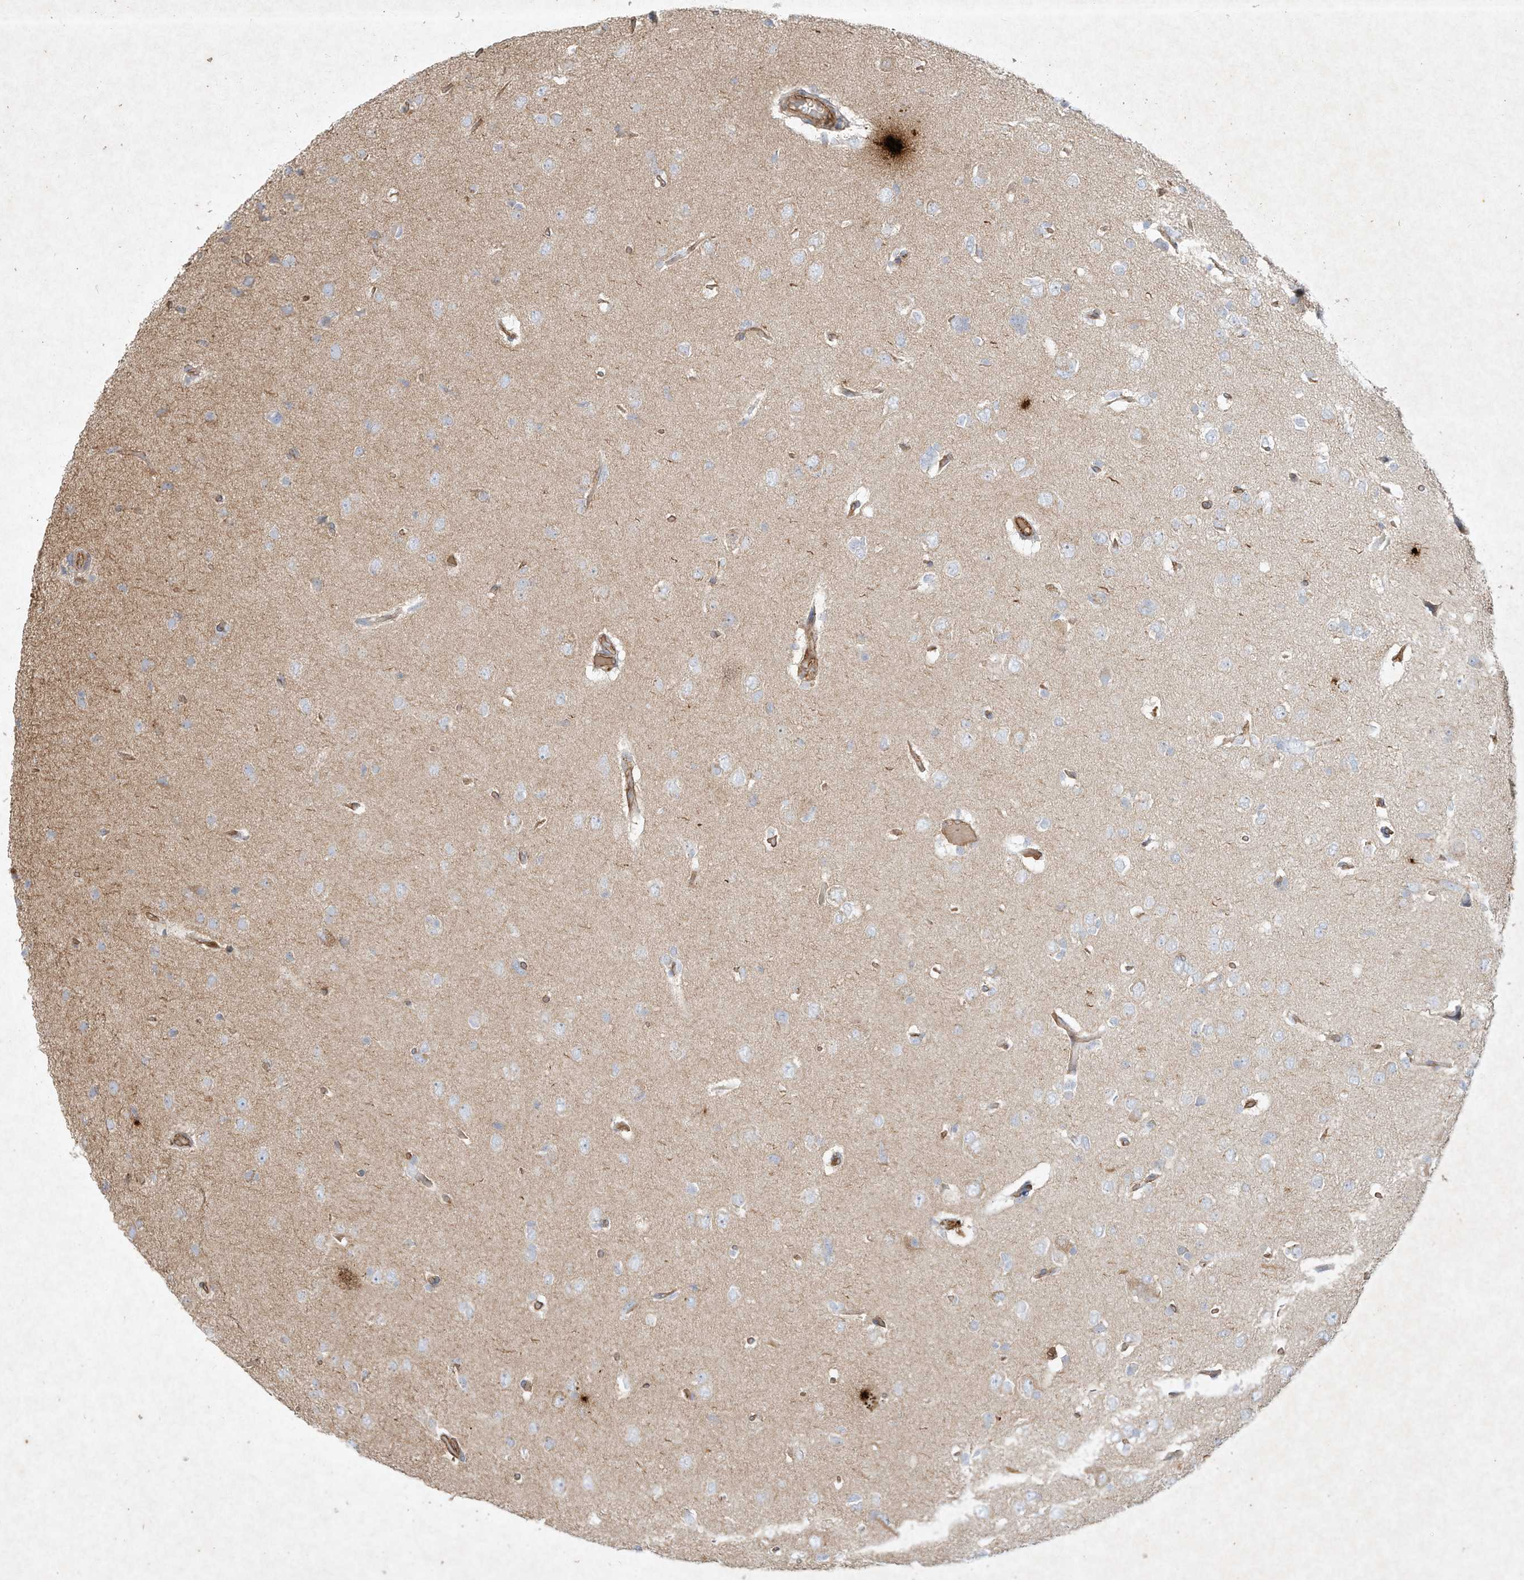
{"staining": {"intensity": "negative", "quantity": "none", "location": "none"}, "tissue": "glioma", "cell_type": "Tumor cells", "image_type": "cancer", "snomed": [{"axis": "morphology", "description": "Glioma, malignant, High grade"}, {"axis": "topography", "description": "Brain"}], "caption": "Immunohistochemistry histopathology image of neoplastic tissue: glioma stained with DAB (3,3'-diaminobenzidine) displays no significant protein staining in tumor cells. The staining was performed using DAB to visualize the protein expression in brown, while the nuclei were stained in blue with hematoxylin (Magnification: 20x).", "gene": "HTR5A", "patient": {"sex": "female", "age": 59}}